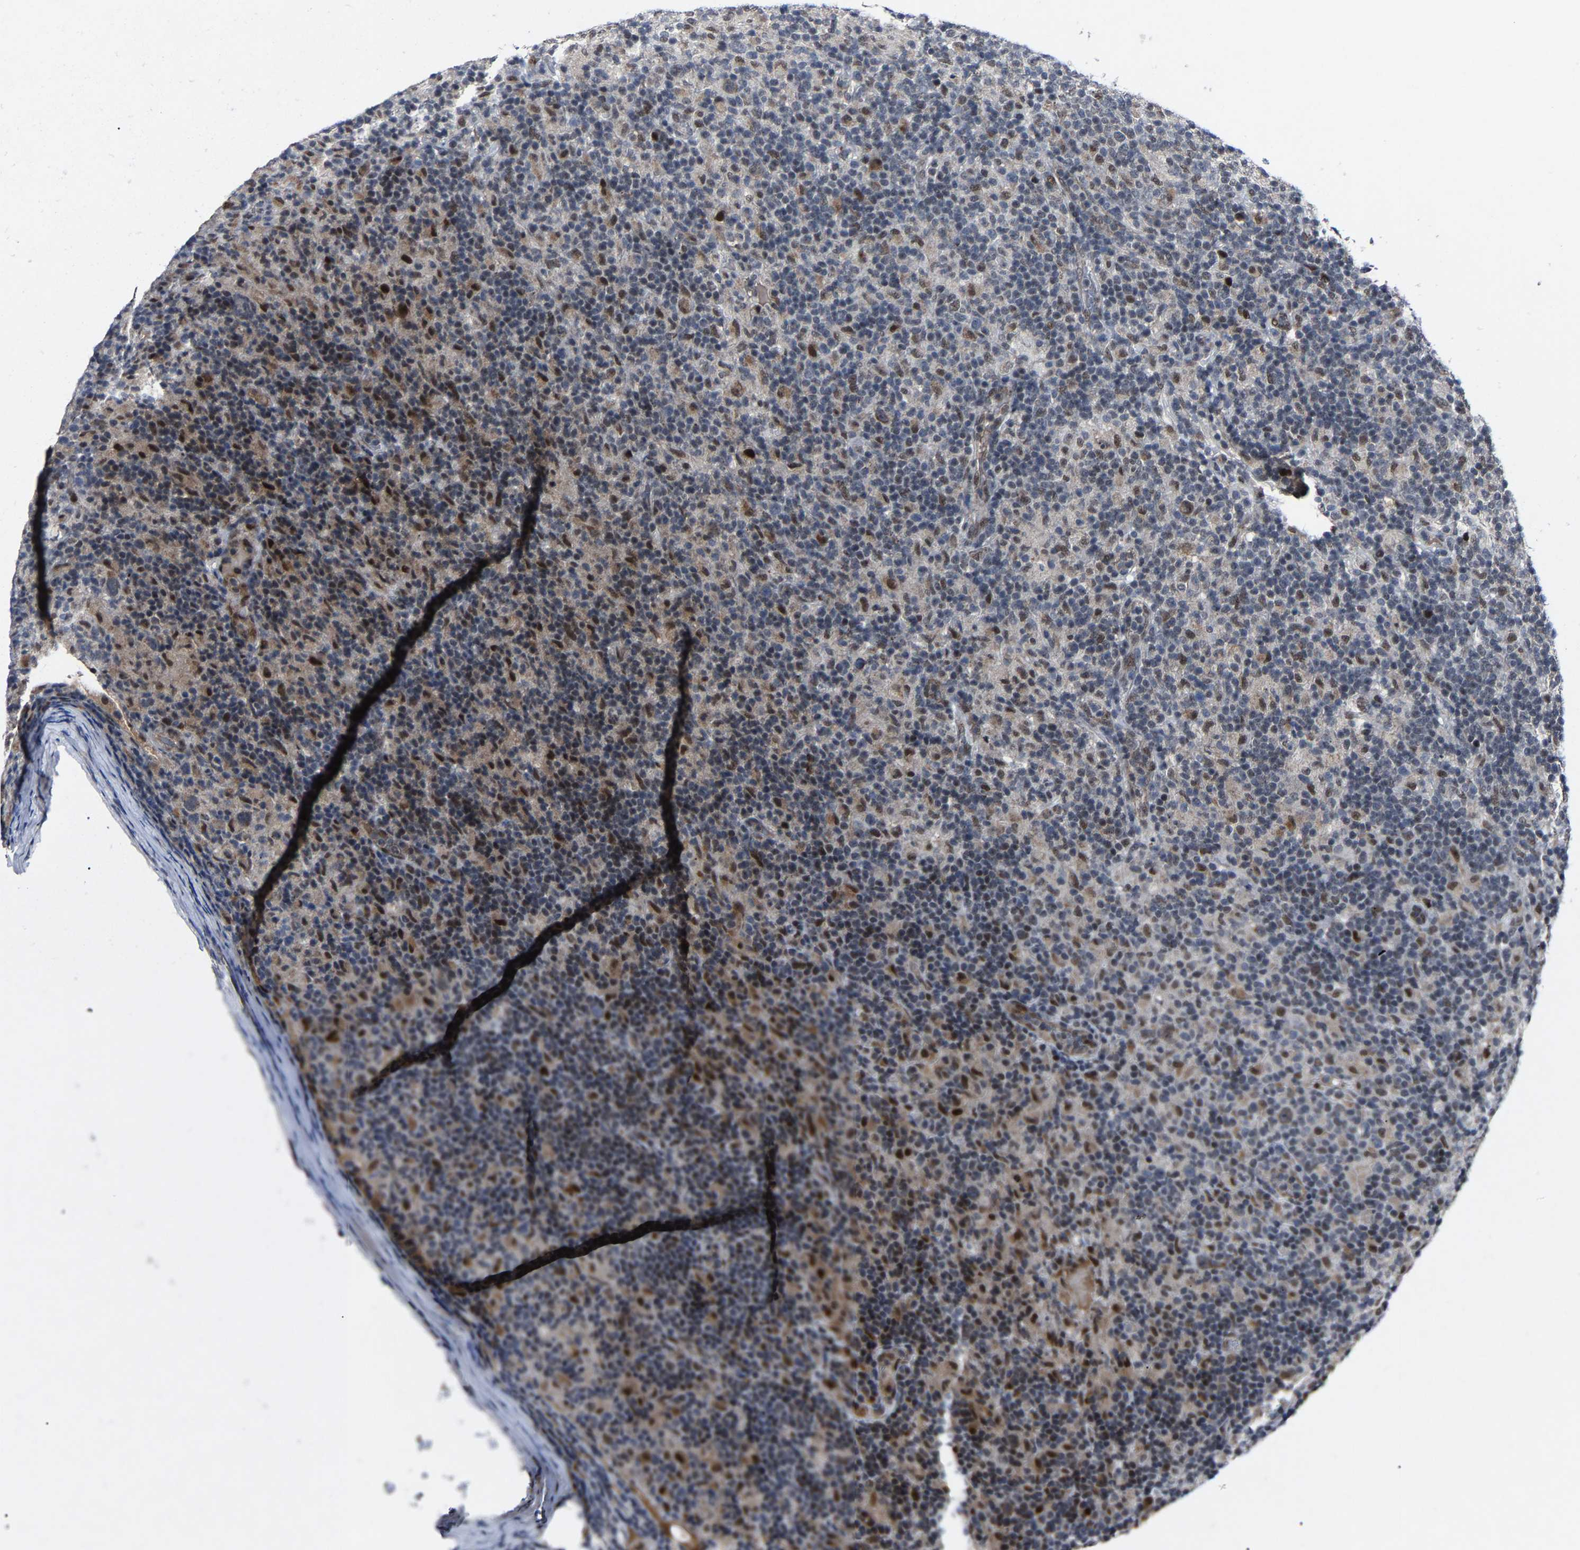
{"staining": {"intensity": "weak", "quantity": "<25%", "location": "cytoplasmic/membranous,nuclear"}, "tissue": "lymphoma", "cell_type": "Tumor cells", "image_type": "cancer", "snomed": [{"axis": "morphology", "description": "Hodgkin's disease, NOS"}, {"axis": "topography", "description": "Lymph node"}], "caption": "High power microscopy micrograph of an immunohistochemistry photomicrograph of lymphoma, revealing no significant expression in tumor cells.", "gene": "LSM8", "patient": {"sex": "male", "age": 70}}